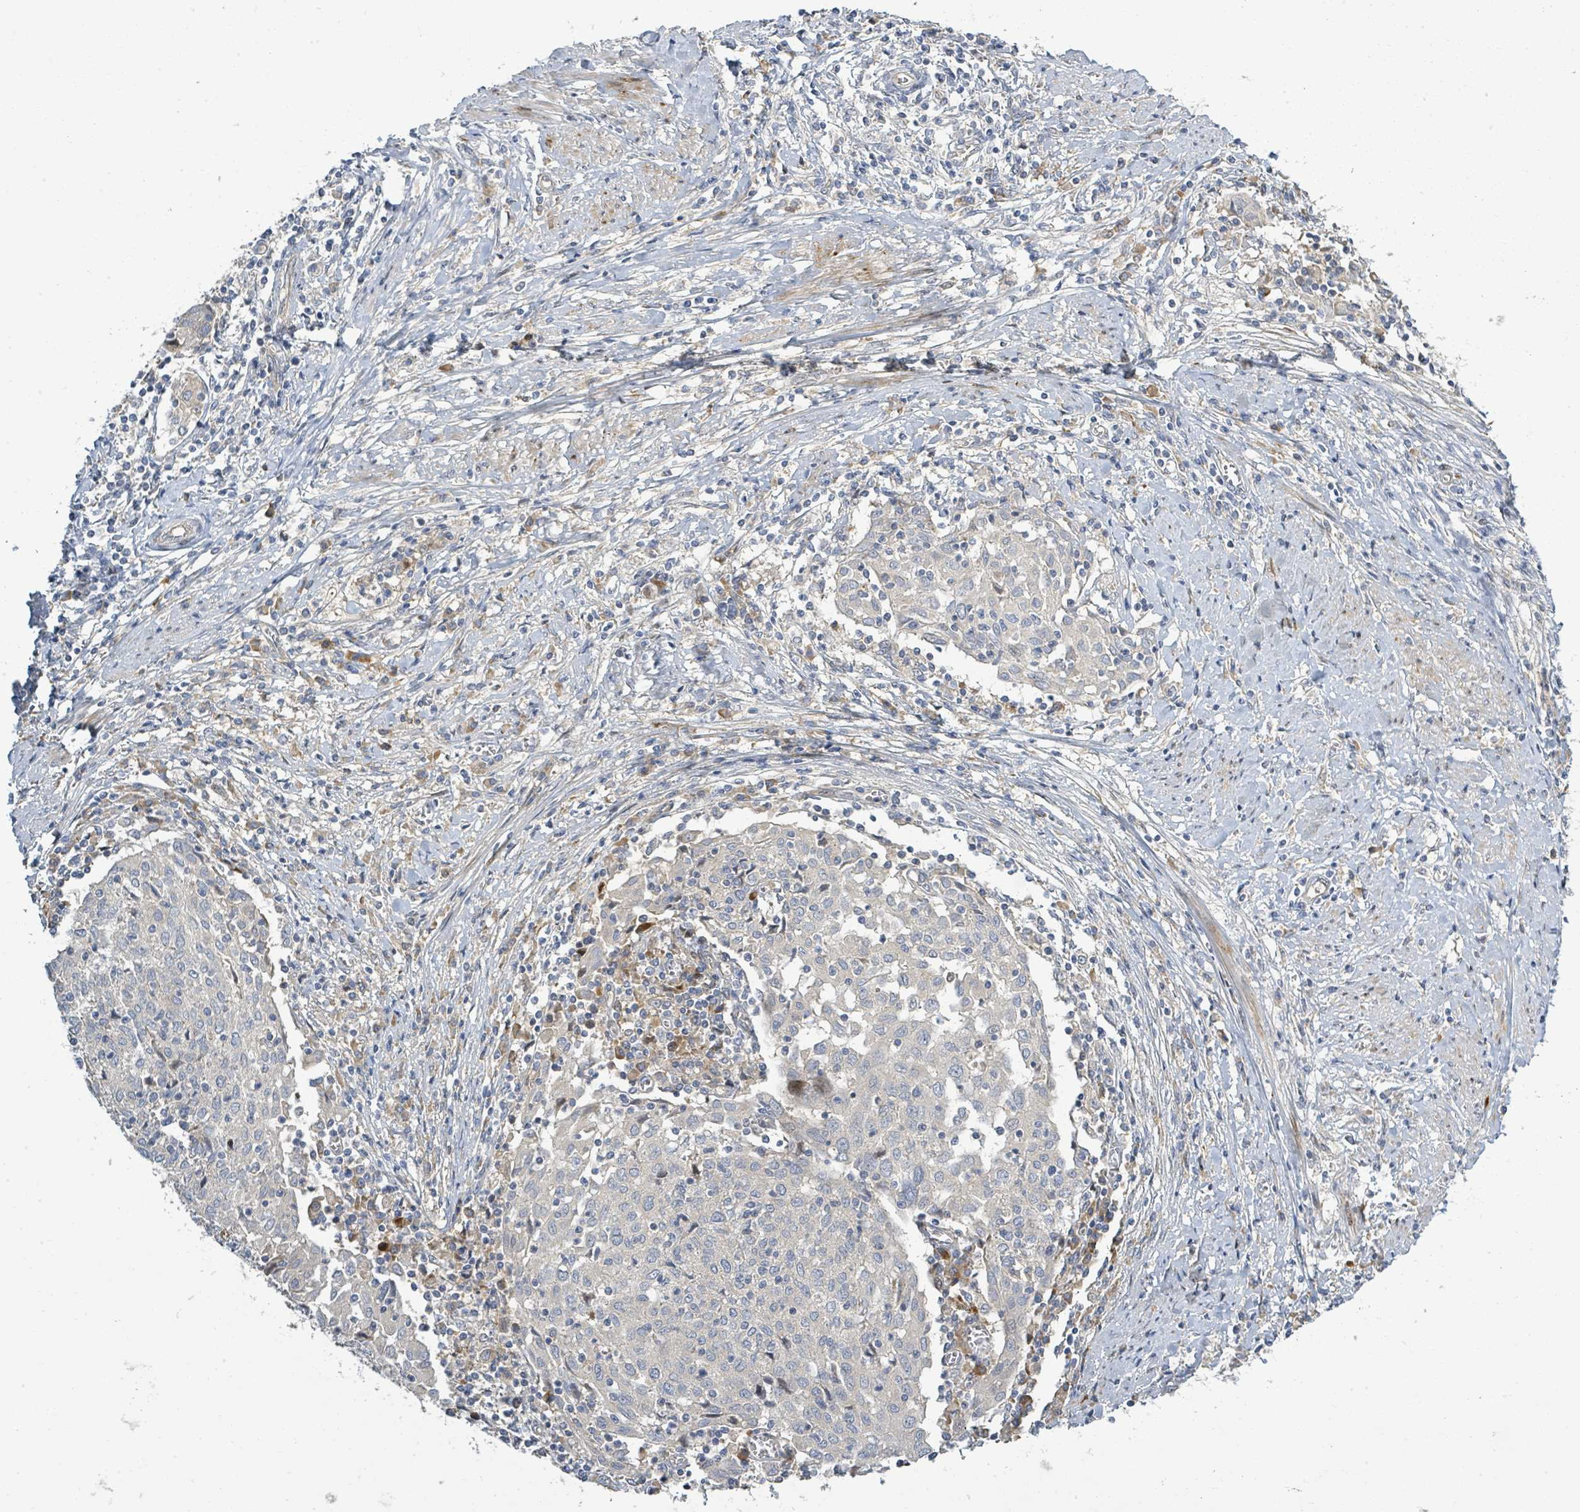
{"staining": {"intensity": "negative", "quantity": "none", "location": "none"}, "tissue": "cervical cancer", "cell_type": "Tumor cells", "image_type": "cancer", "snomed": [{"axis": "morphology", "description": "Squamous cell carcinoma, NOS"}, {"axis": "topography", "description": "Cervix"}], "caption": "An immunohistochemistry (IHC) micrograph of cervical squamous cell carcinoma is shown. There is no staining in tumor cells of cervical squamous cell carcinoma.", "gene": "CFAP210", "patient": {"sex": "female", "age": 52}}